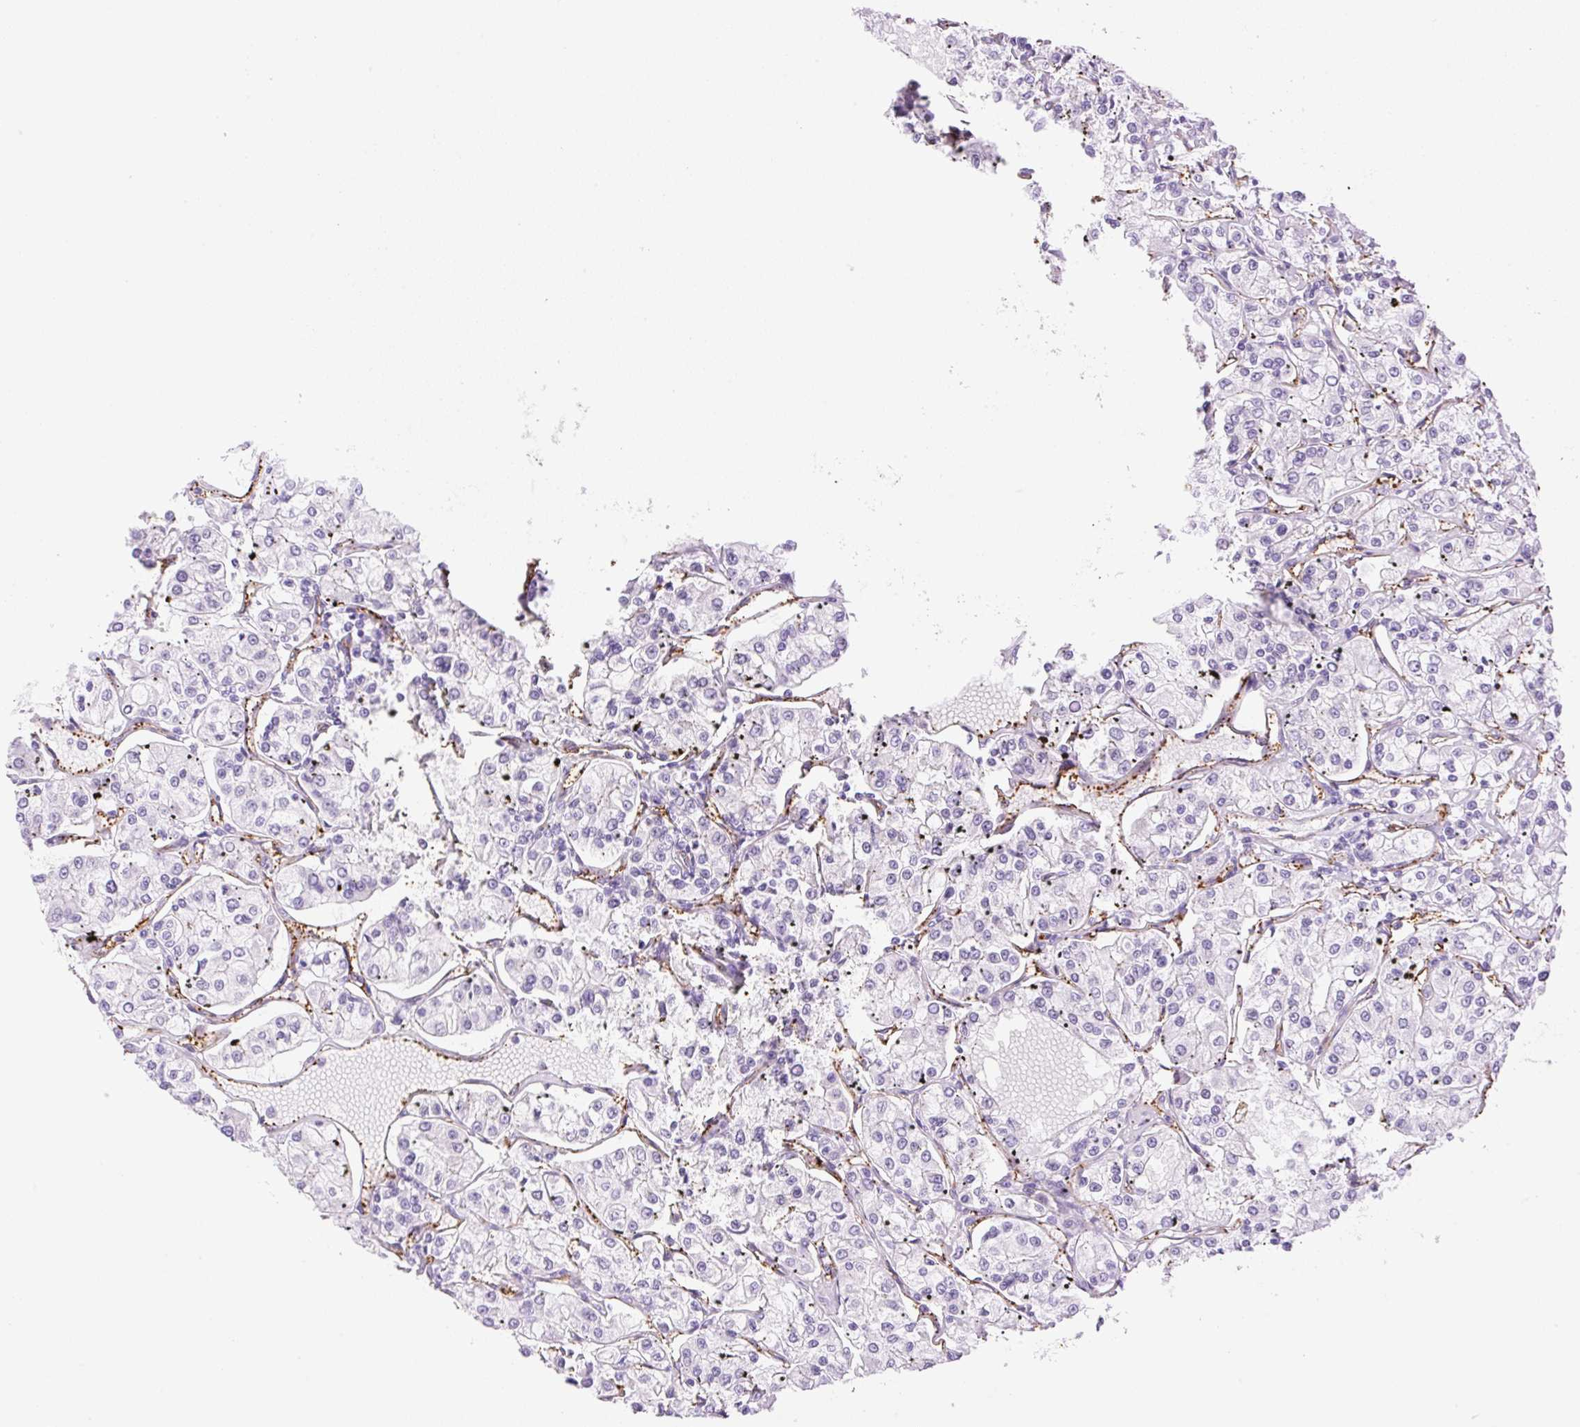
{"staining": {"intensity": "negative", "quantity": "none", "location": "none"}, "tissue": "renal cancer", "cell_type": "Tumor cells", "image_type": "cancer", "snomed": [{"axis": "morphology", "description": "Adenocarcinoma, NOS"}, {"axis": "topography", "description": "Kidney"}], "caption": "A micrograph of renal adenocarcinoma stained for a protein demonstrates no brown staining in tumor cells.", "gene": "EHD3", "patient": {"sex": "female", "age": 59}}